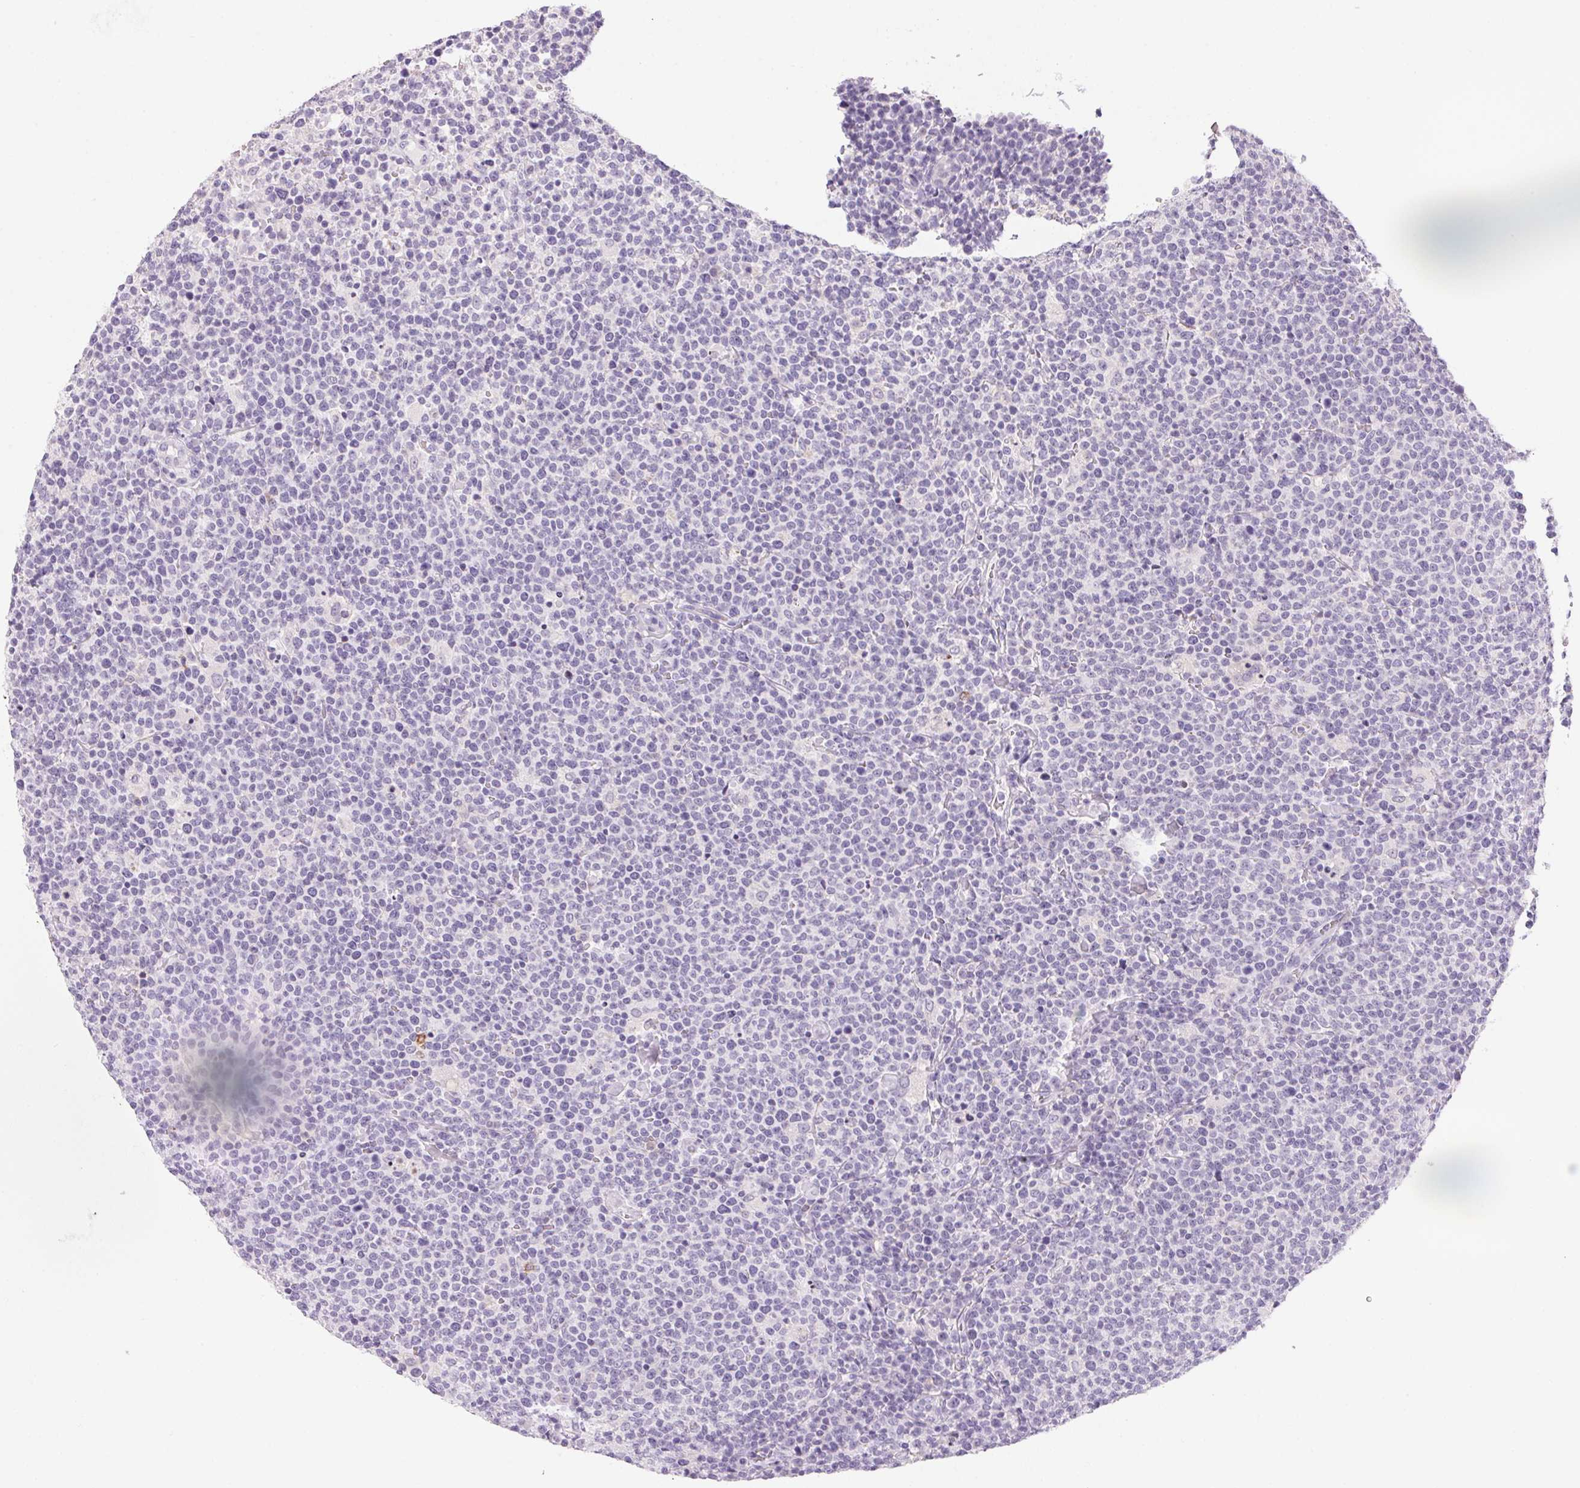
{"staining": {"intensity": "negative", "quantity": "none", "location": "none"}, "tissue": "lymphoma", "cell_type": "Tumor cells", "image_type": "cancer", "snomed": [{"axis": "morphology", "description": "Malignant lymphoma, non-Hodgkin's type, High grade"}, {"axis": "topography", "description": "Lymph node"}], "caption": "A photomicrograph of lymphoma stained for a protein reveals no brown staining in tumor cells.", "gene": "ECPAS", "patient": {"sex": "male", "age": 61}}